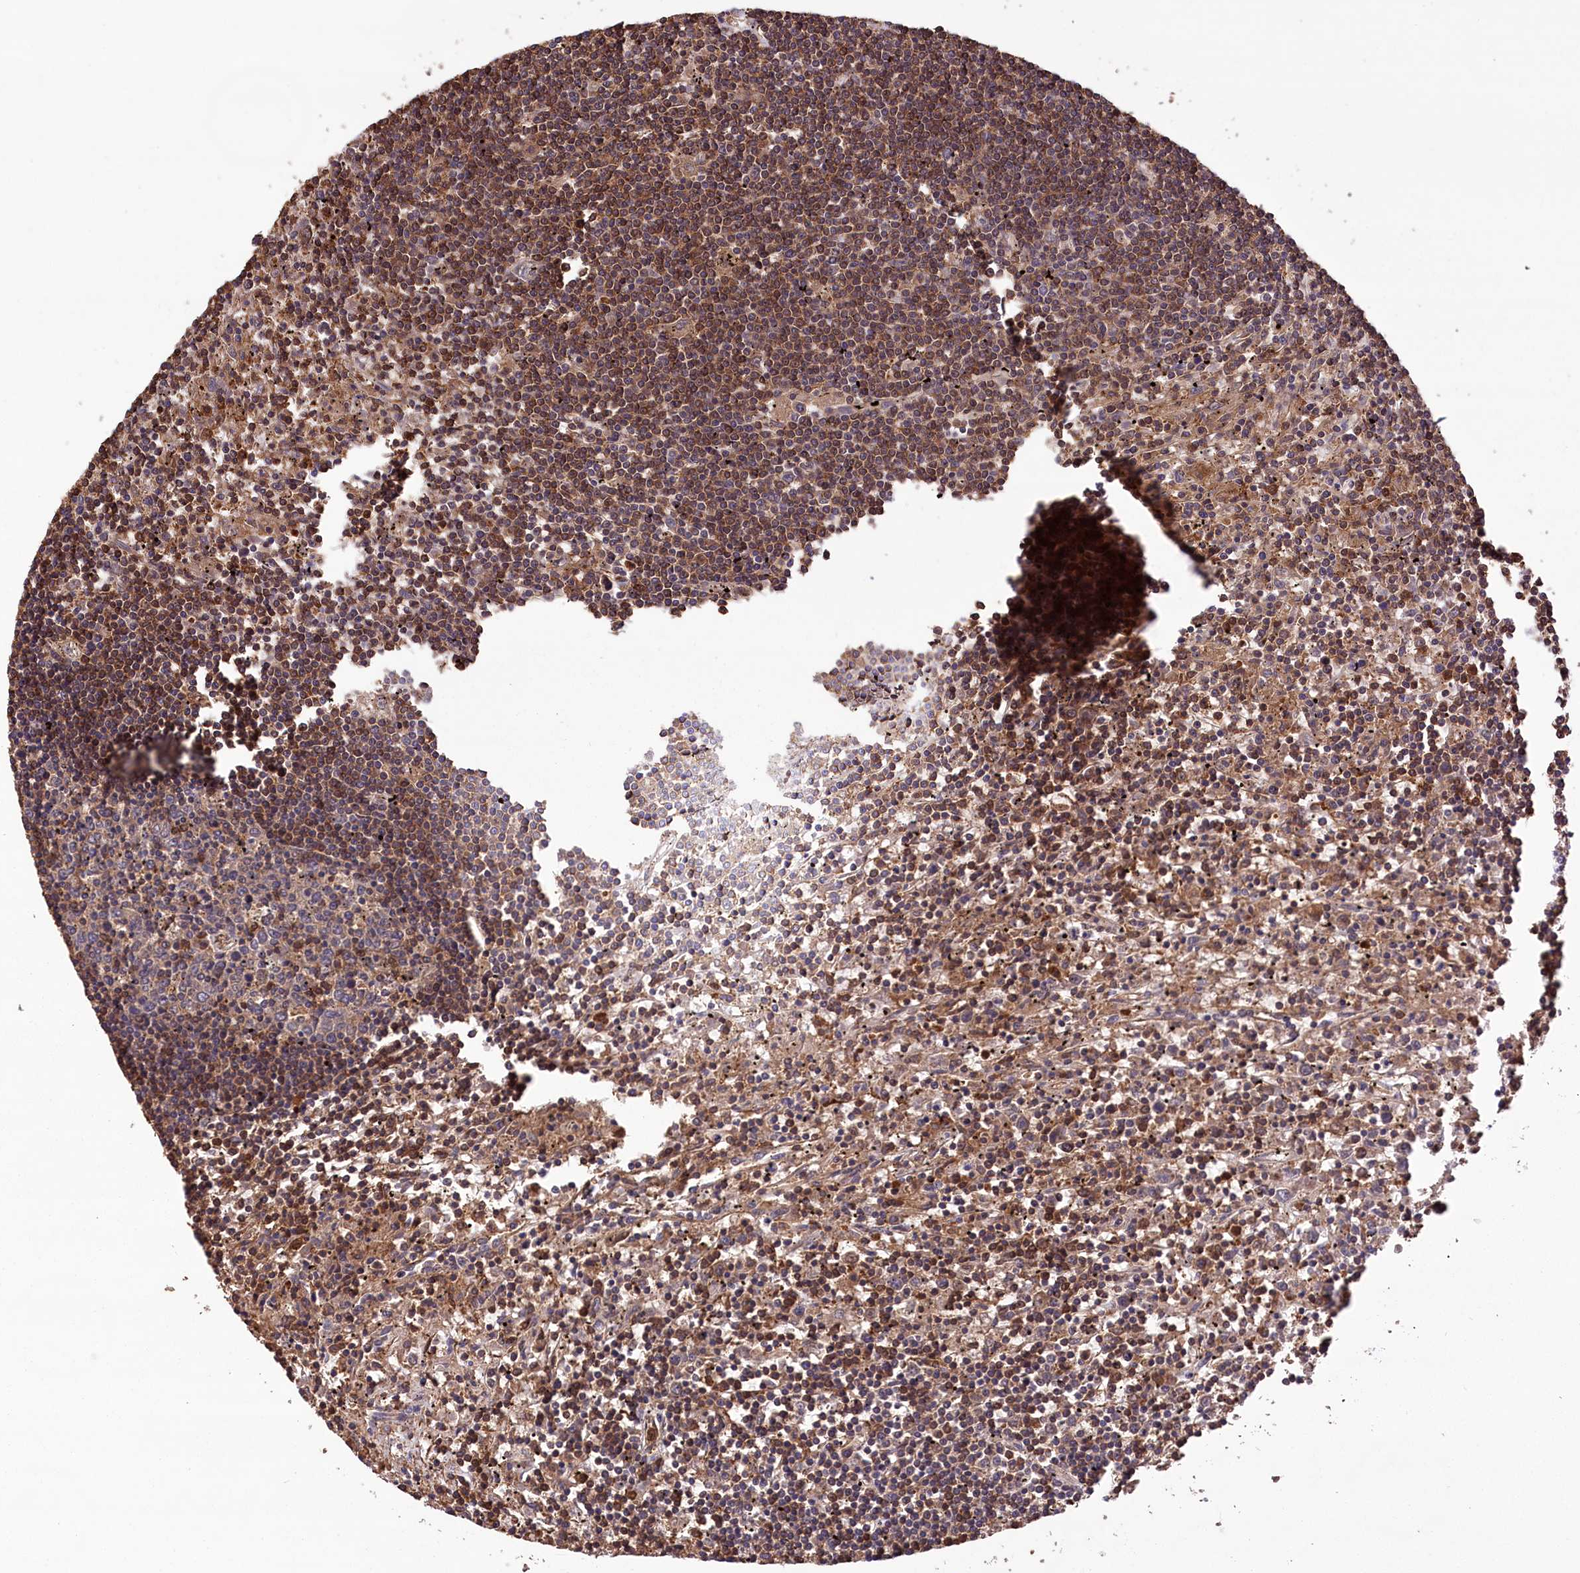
{"staining": {"intensity": "moderate", "quantity": "25%-75%", "location": "nuclear"}, "tissue": "lymphoma", "cell_type": "Tumor cells", "image_type": "cancer", "snomed": [{"axis": "morphology", "description": "Malignant lymphoma, non-Hodgkin's type, Low grade"}, {"axis": "topography", "description": "Spleen"}], "caption": "Moderate nuclear expression for a protein is present in about 25%-75% of tumor cells of lymphoma using immunohistochemistry.", "gene": "DPP3", "patient": {"sex": "male", "age": 76}}